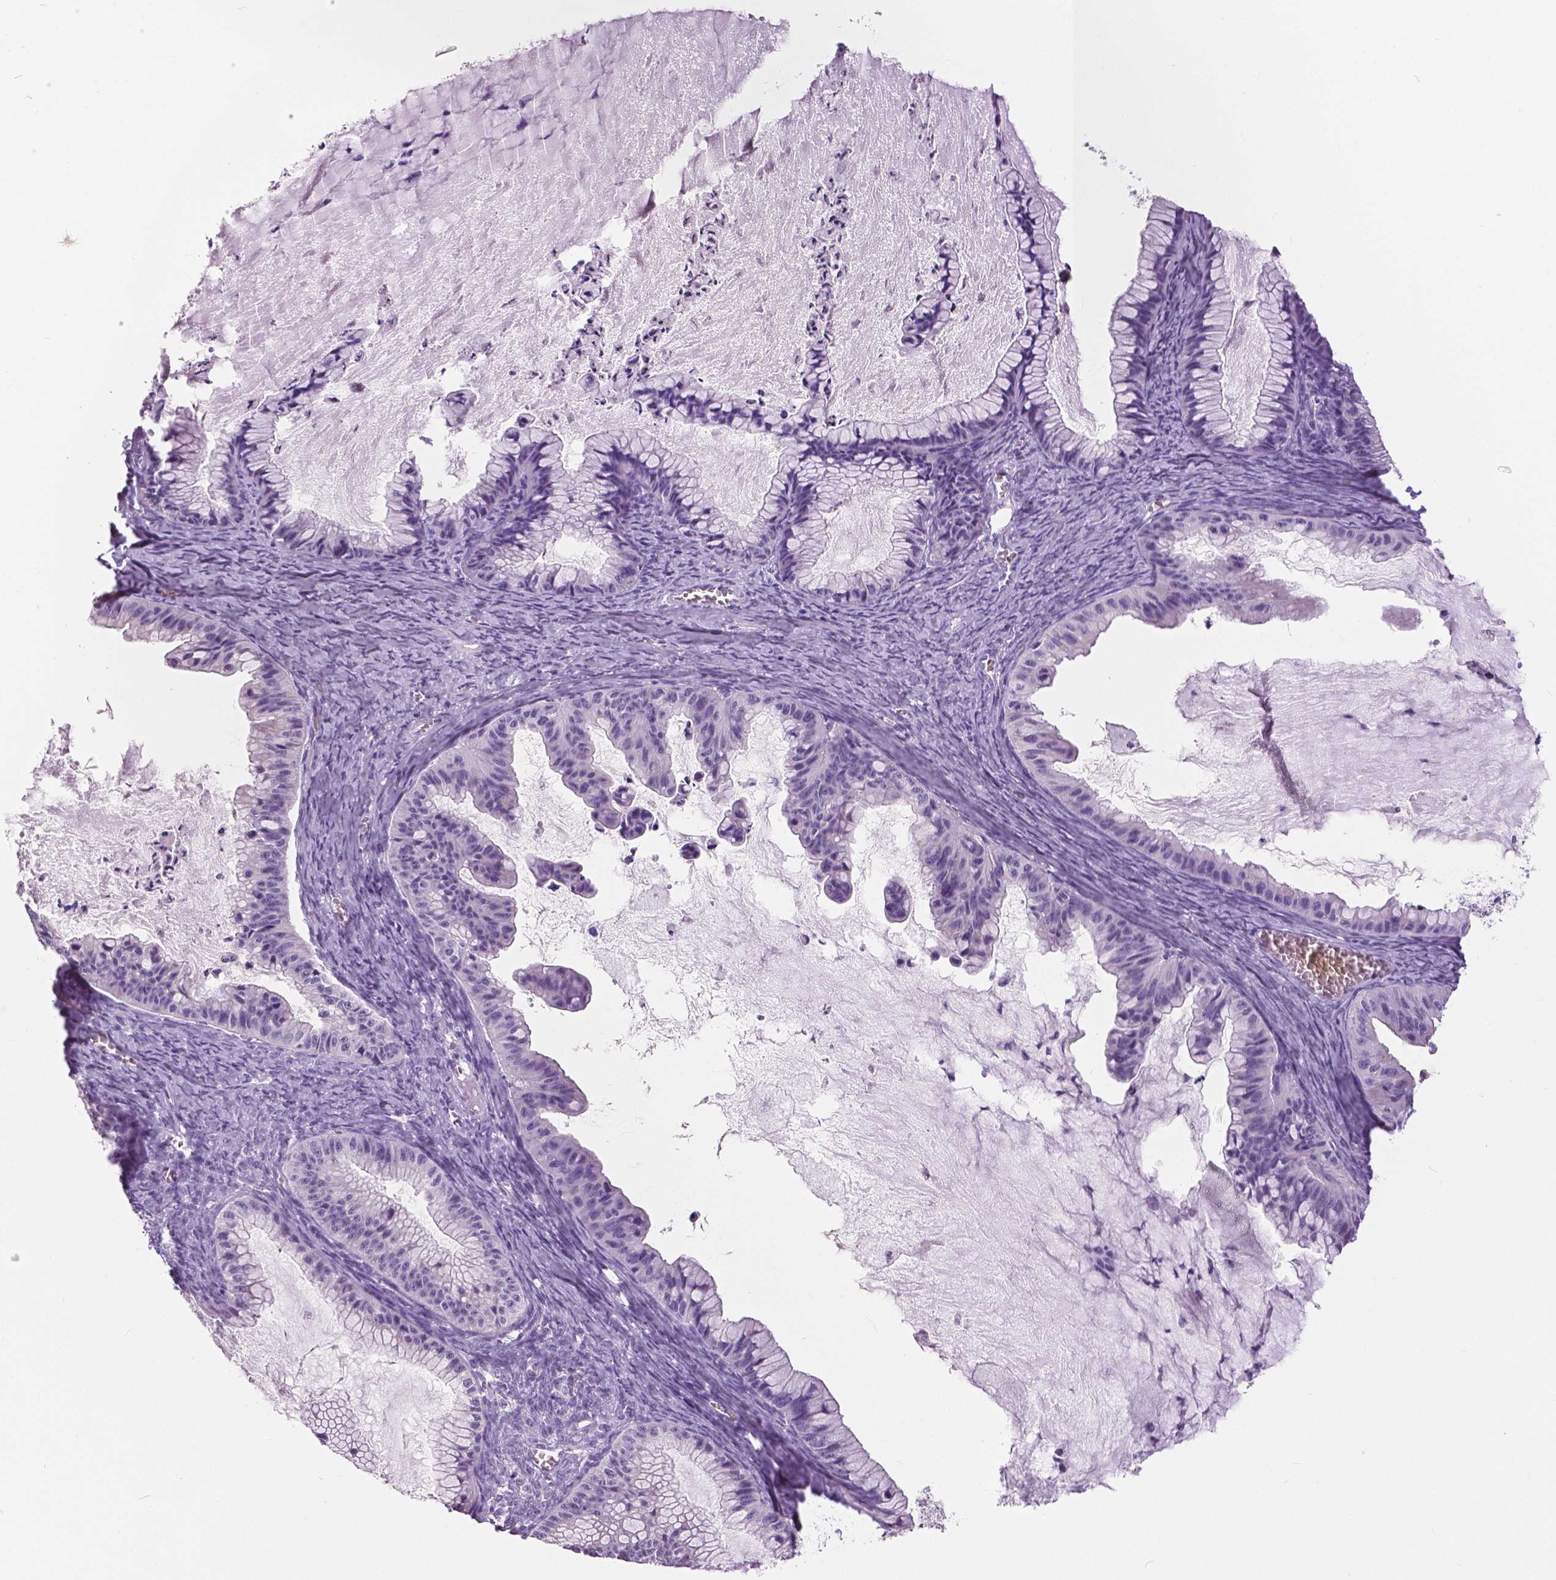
{"staining": {"intensity": "negative", "quantity": "none", "location": "none"}, "tissue": "ovarian cancer", "cell_type": "Tumor cells", "image_type": "cancer", "snomed": [{"axis": "morphology", "description": "Cystadenocarcinoma, mucinous, NOS"}, {"axis": "topography", "description": "Ovary"}], "caption": "DAB (3,3'-diaminobenzidine) immunohistochemical staining of human ovarian mucinous cystadenocarcinoma exhibits no significant staining in tumor cells.", "gene": "MYOM1", "patient": {"sex": "female", "age": 72}}